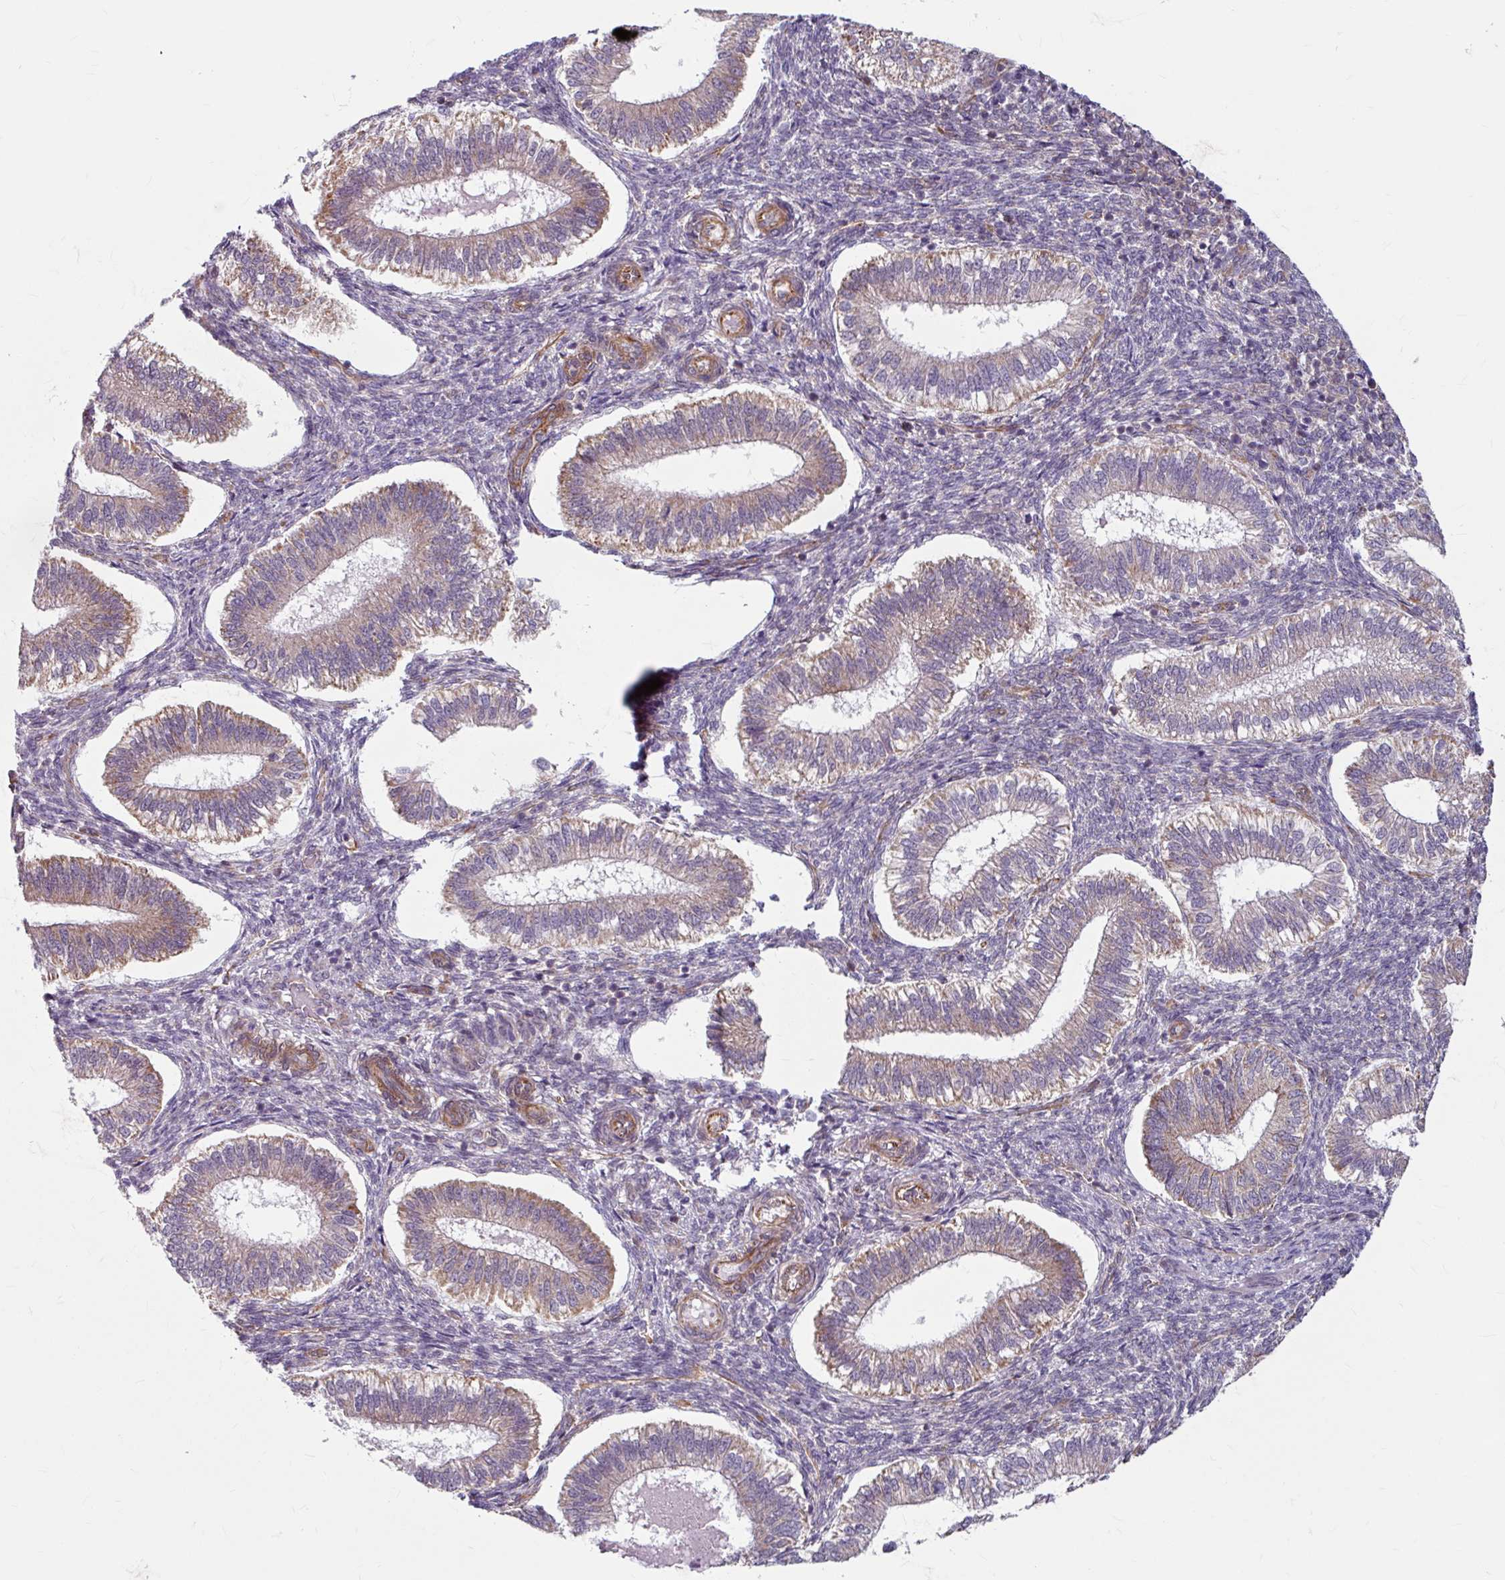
{"staining": {"intensity": "moderate", "quantity": "25%-75%", "location": "cytoplasmic/membranous"}, "tissue": "endometrium", "cell_type": "Cells in endometrial stroma", "image_type": "normal", "snomed": [{"axis": "morphology", "description": "Normal tissue, NOS"}, {"axis": "topography", "description": "Endometrium"}], "caption": "Protein staining shows moderate cytoplasmic/membranous expression in approximately 25%-75% of cells in endometrial stroma in benign endometrium.", "gene": "DAAM2", "patient": {"sex": "female", "age": 25}}